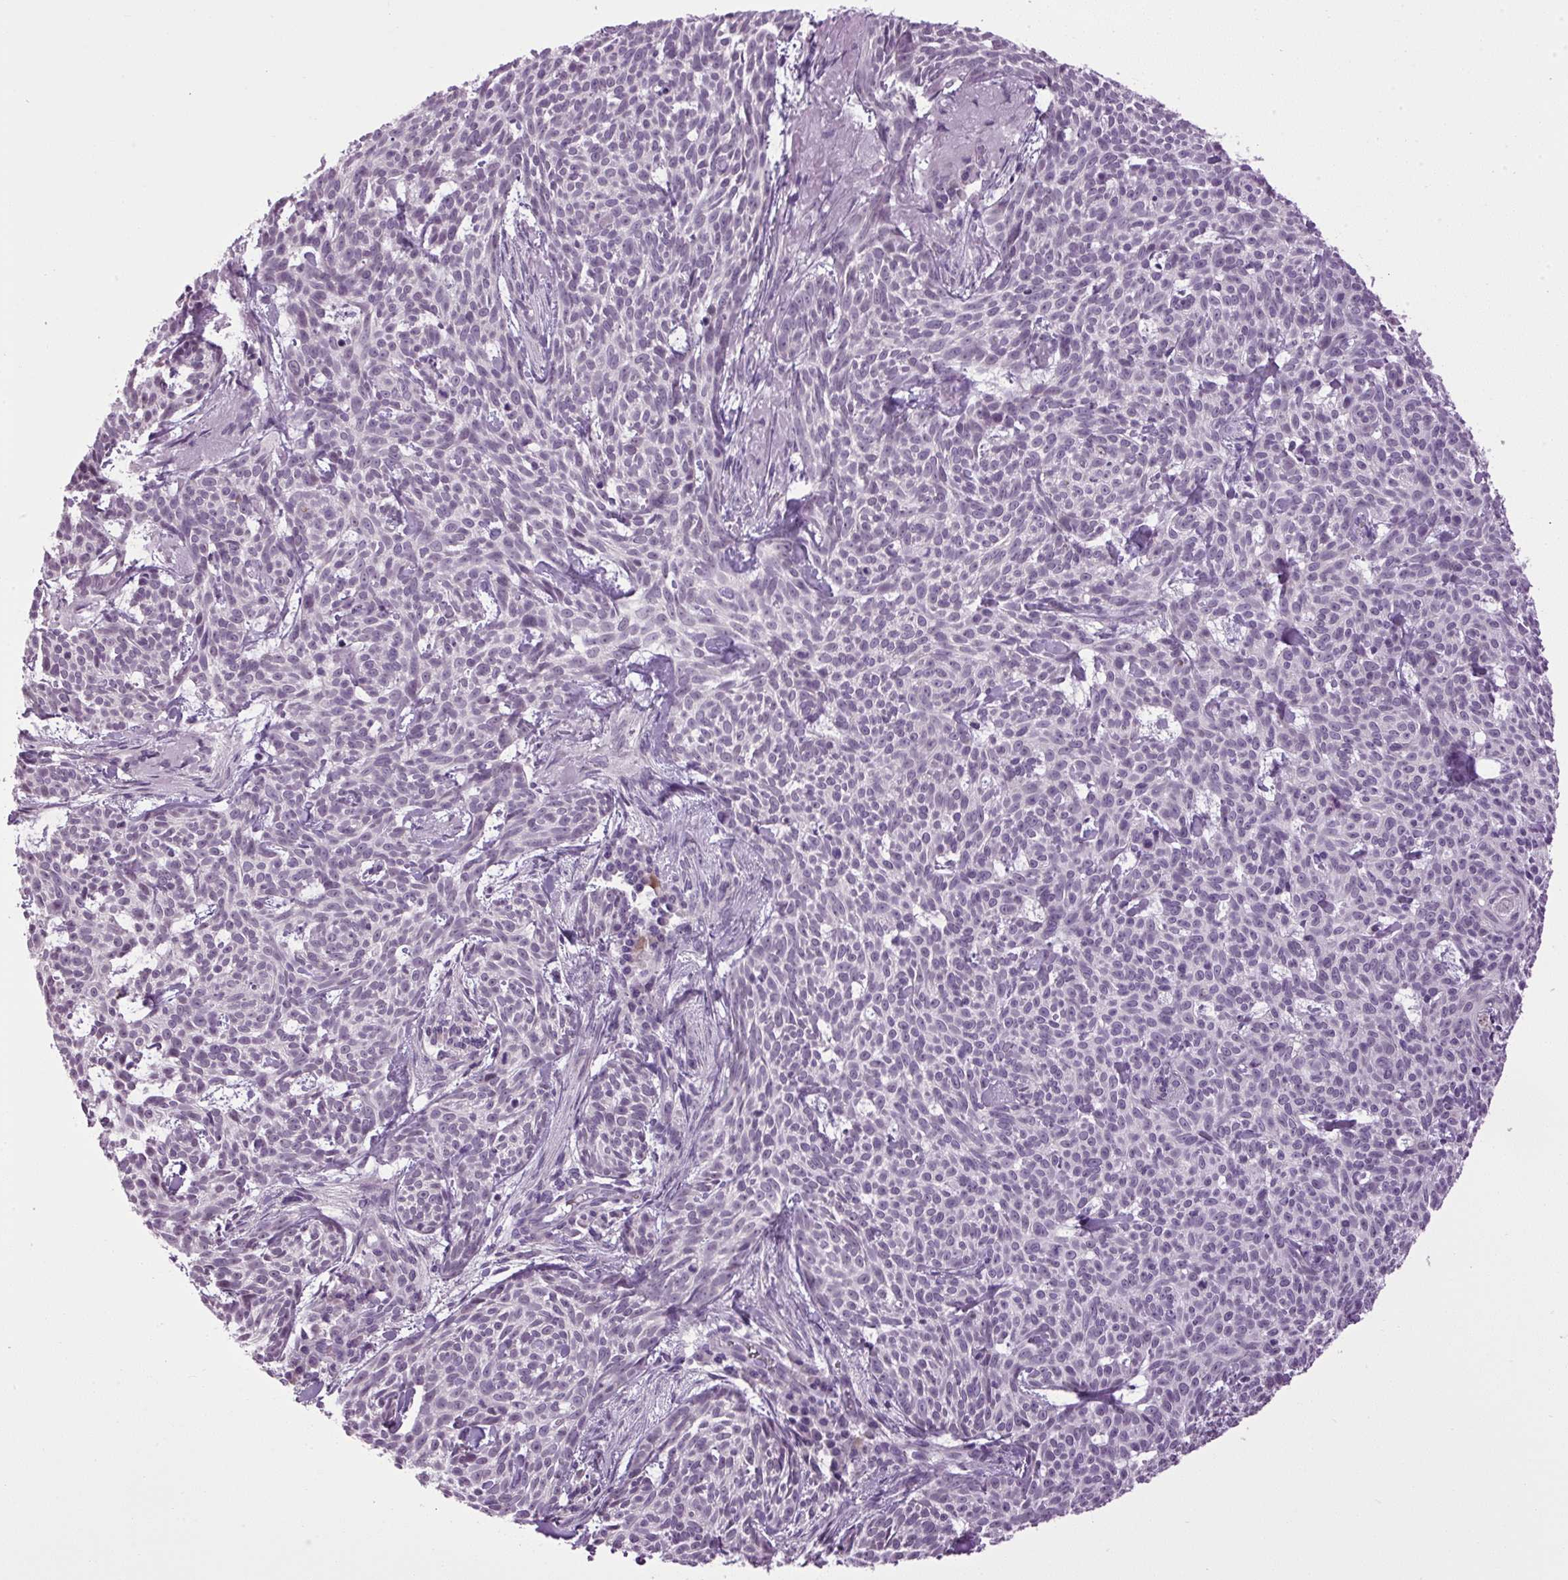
{"staining": {"intensity": "negative", "quantity": "none", "location": "none"}, "tissue": "skin cancer", "cell_type": "Tumor cells", "image_type": "cancer", "snomed": [{"axis": "morphology", "description": "Basal cell carcinoma"}, {"axis": "topography", "description": "Skin"}], "caption": "High power microscopy photomicrograph of an immunohistochemistry (IHC) image of skin cancer, revealing no significant positivity in tumor cells.", "gene": "A1CF", "patient": {"sex": "female", "age": 93}}